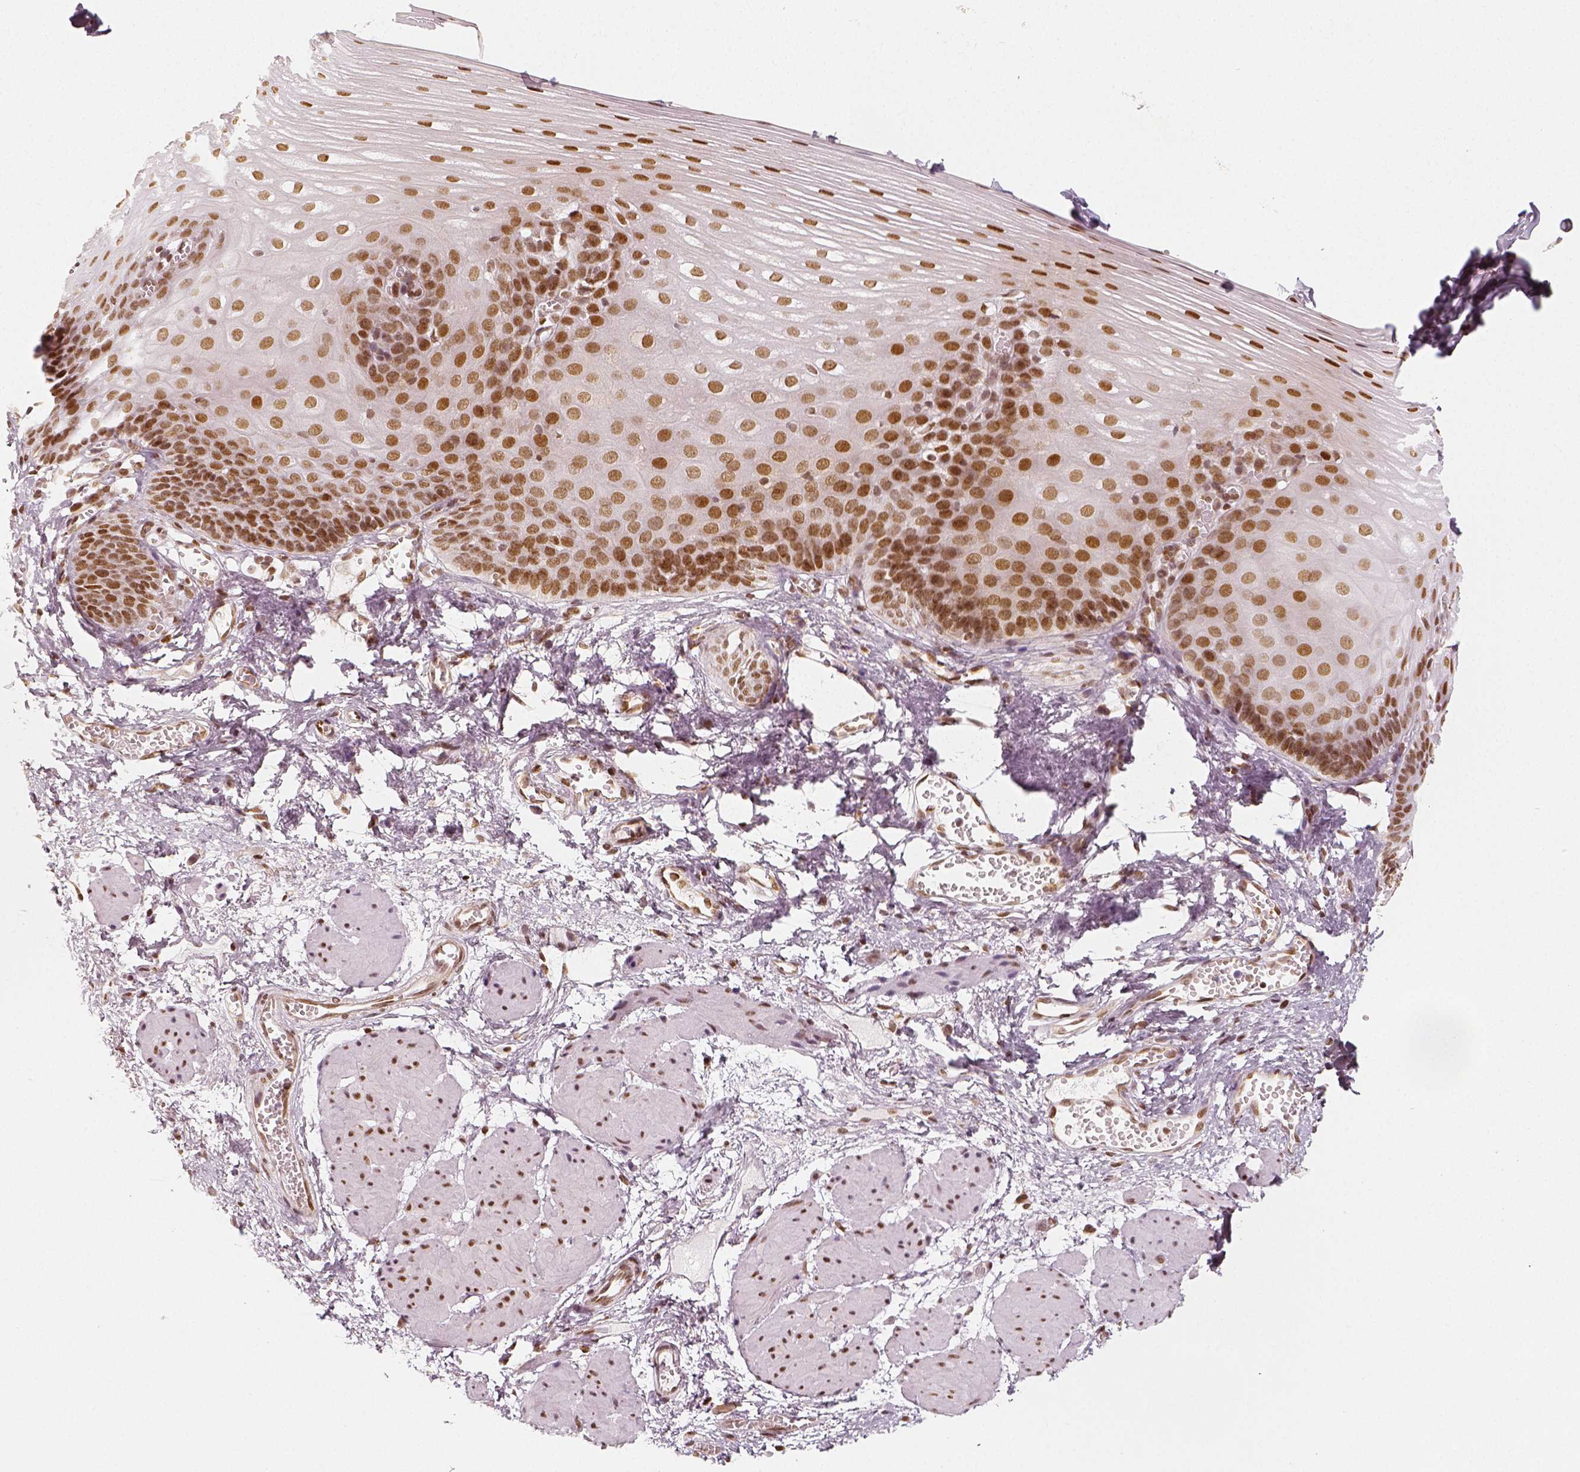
{"staining": {"intensity": "moderate", "quantity": ">75%", "location": "nuclear"}, "tissue": "esophagus", "cell_type": "Squamous epithelial cells", "image_type": "normal", "snomed": [{"axis": "morphology", "description": "Normal tissue, NOS"}, {"axis": "topography", "description": "Esophagus"}], "caption": "The immunohistochemical stain shows moderate nuclear staining in squamous epithelial cells of normal esophagus. The staining is performed using DAB (3,3'-diaminobenzidine) brown chromogen to label protein expression. The nuclei are counter-stained blue using hematoxylin.", "gene": "KDM5B", "patient": {"sex": "male", "age": 62}}